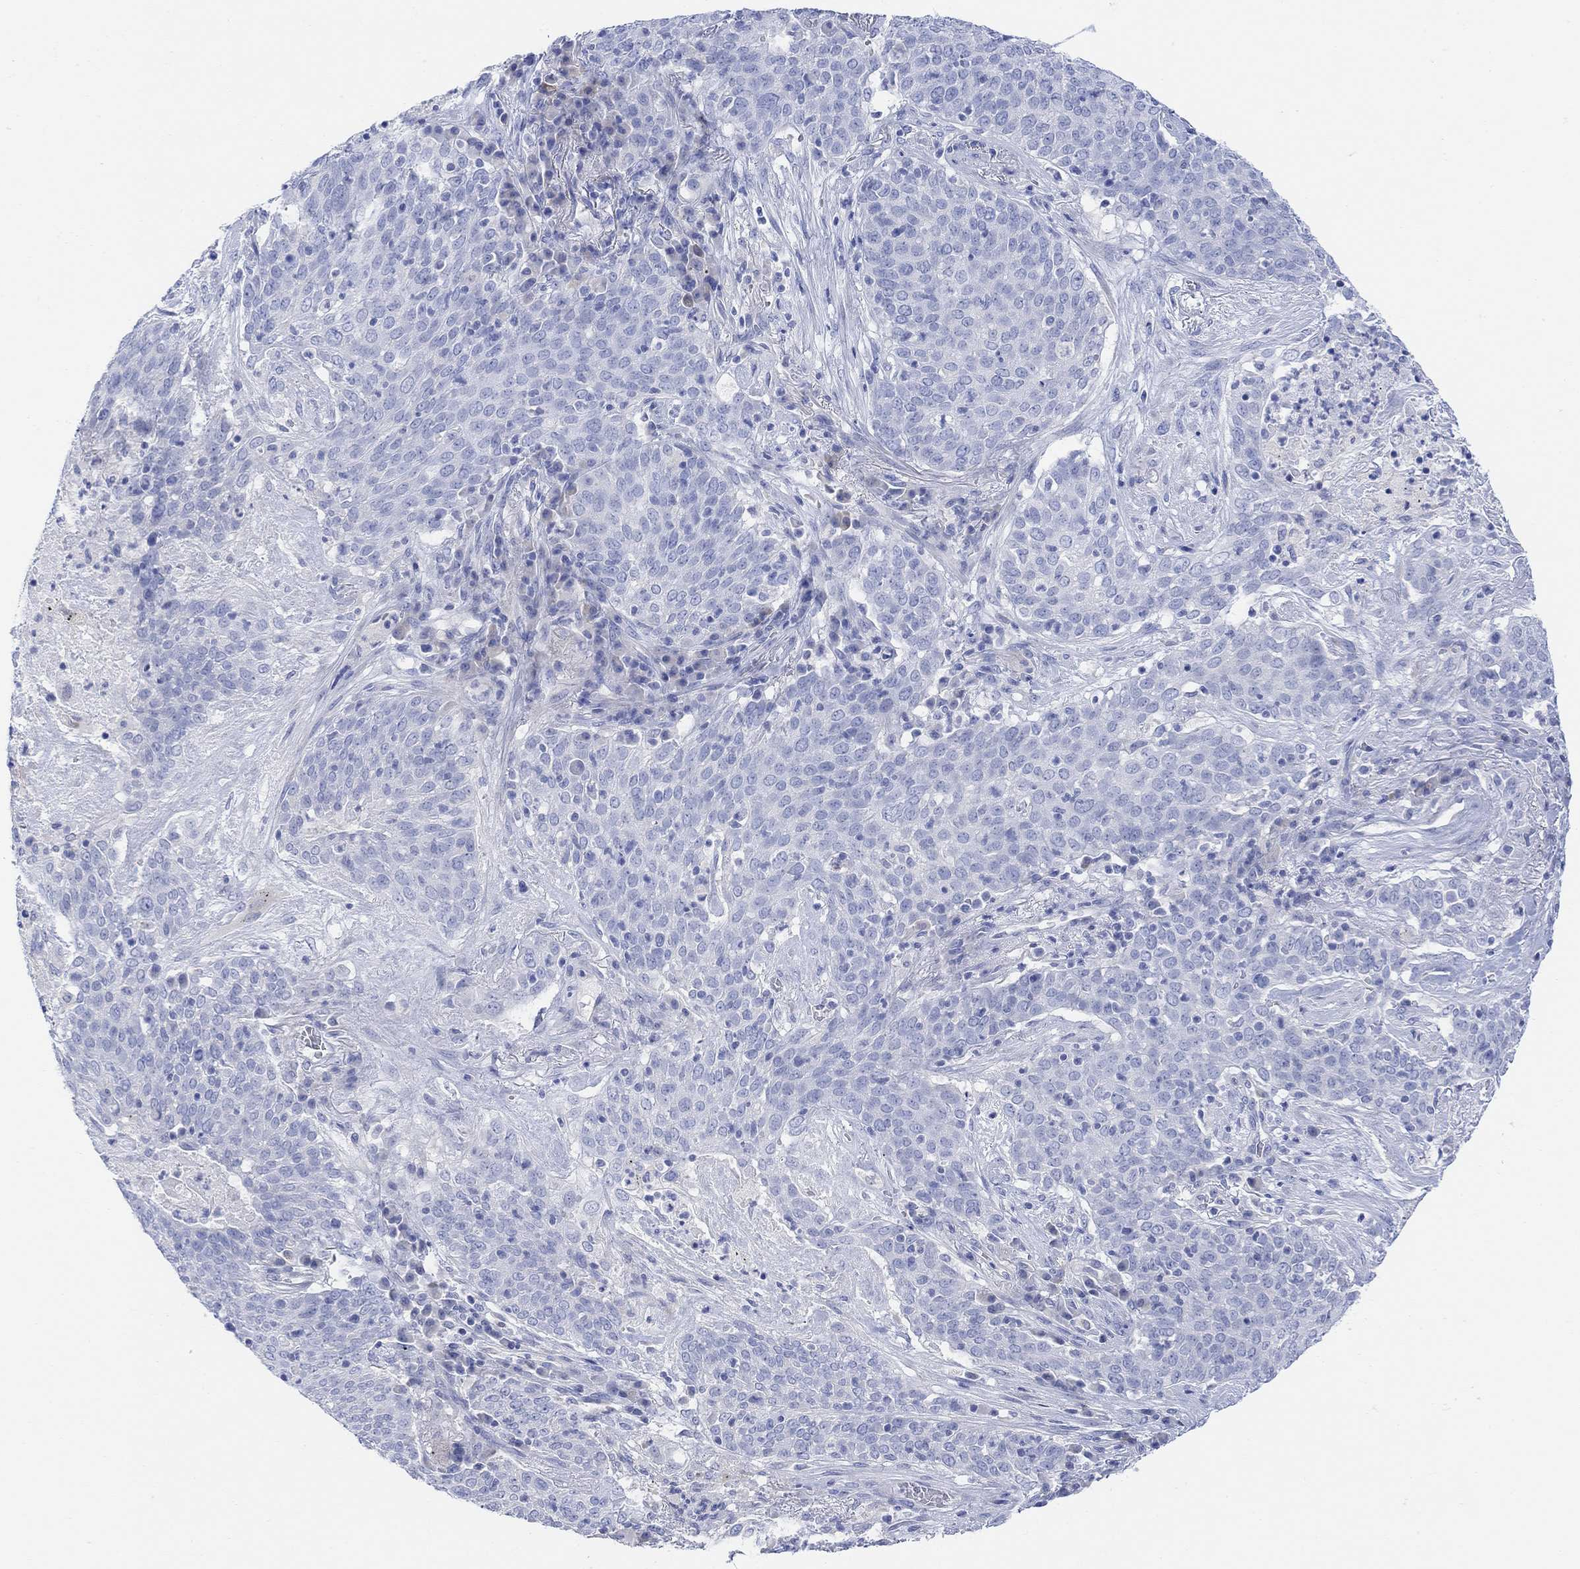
{"staining": {"intensity": "negative", "quantity": "none", "location": "none"}, "tissue": "lung cancer", "cell_type": "Tumor cells", "image_type": "cancer", "snomed": [{"axis": "morphology", "description": "Squamous cell carcinoma, NOS"}, {"axis": "topography", "description": "Lung"}], "caption": "An immunohistochemistry micrograph of lung cancer (squamous cell carcinoma) is shown. There is no staining in tumor cells of lung cancer (squamous cell carcinoma).", "gene": "GNG13", "patient": {"sex": "male", "age": 82}}